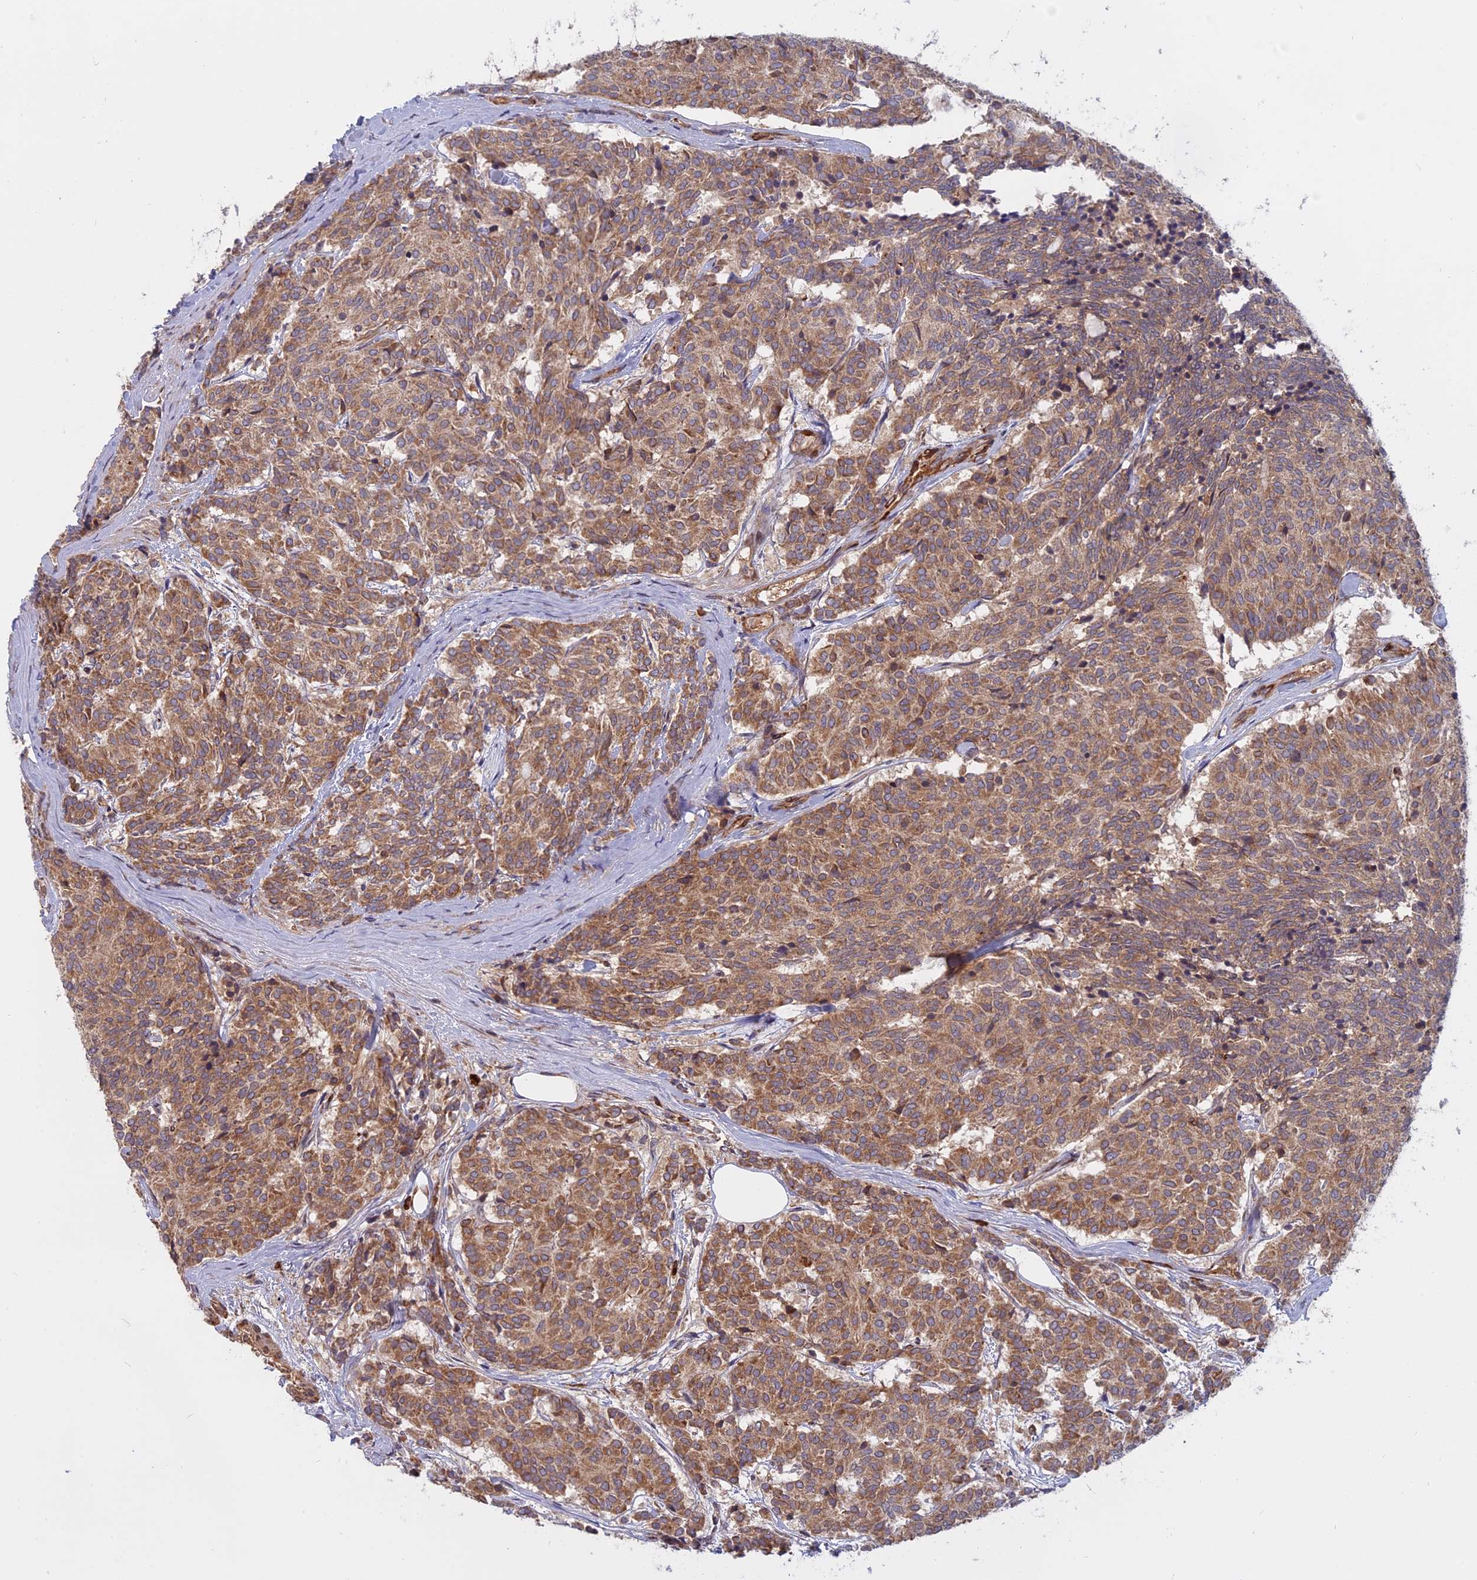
{"staining": {"intensity": "moderate", "quantity": ">75%", "location": "cytoplasmic/membranous"}, "tissue": "carcinoid", "cell_type": "Tumor cells", "image_type": "cancer", "snomed": [{"axis": "morphology", "description": "Carcinoid, malignant, NOS"}, {"axis": "topography", "description": "Pancreas"}], "caption": "The image exhibits immunohistochemical staining of carcinoid. There is moderate cytoplasmic/membranous expression is identified in about >75% of tumor cells.", "gene": "TMEM208", "patient": {"sex": "female", "age": 54}}